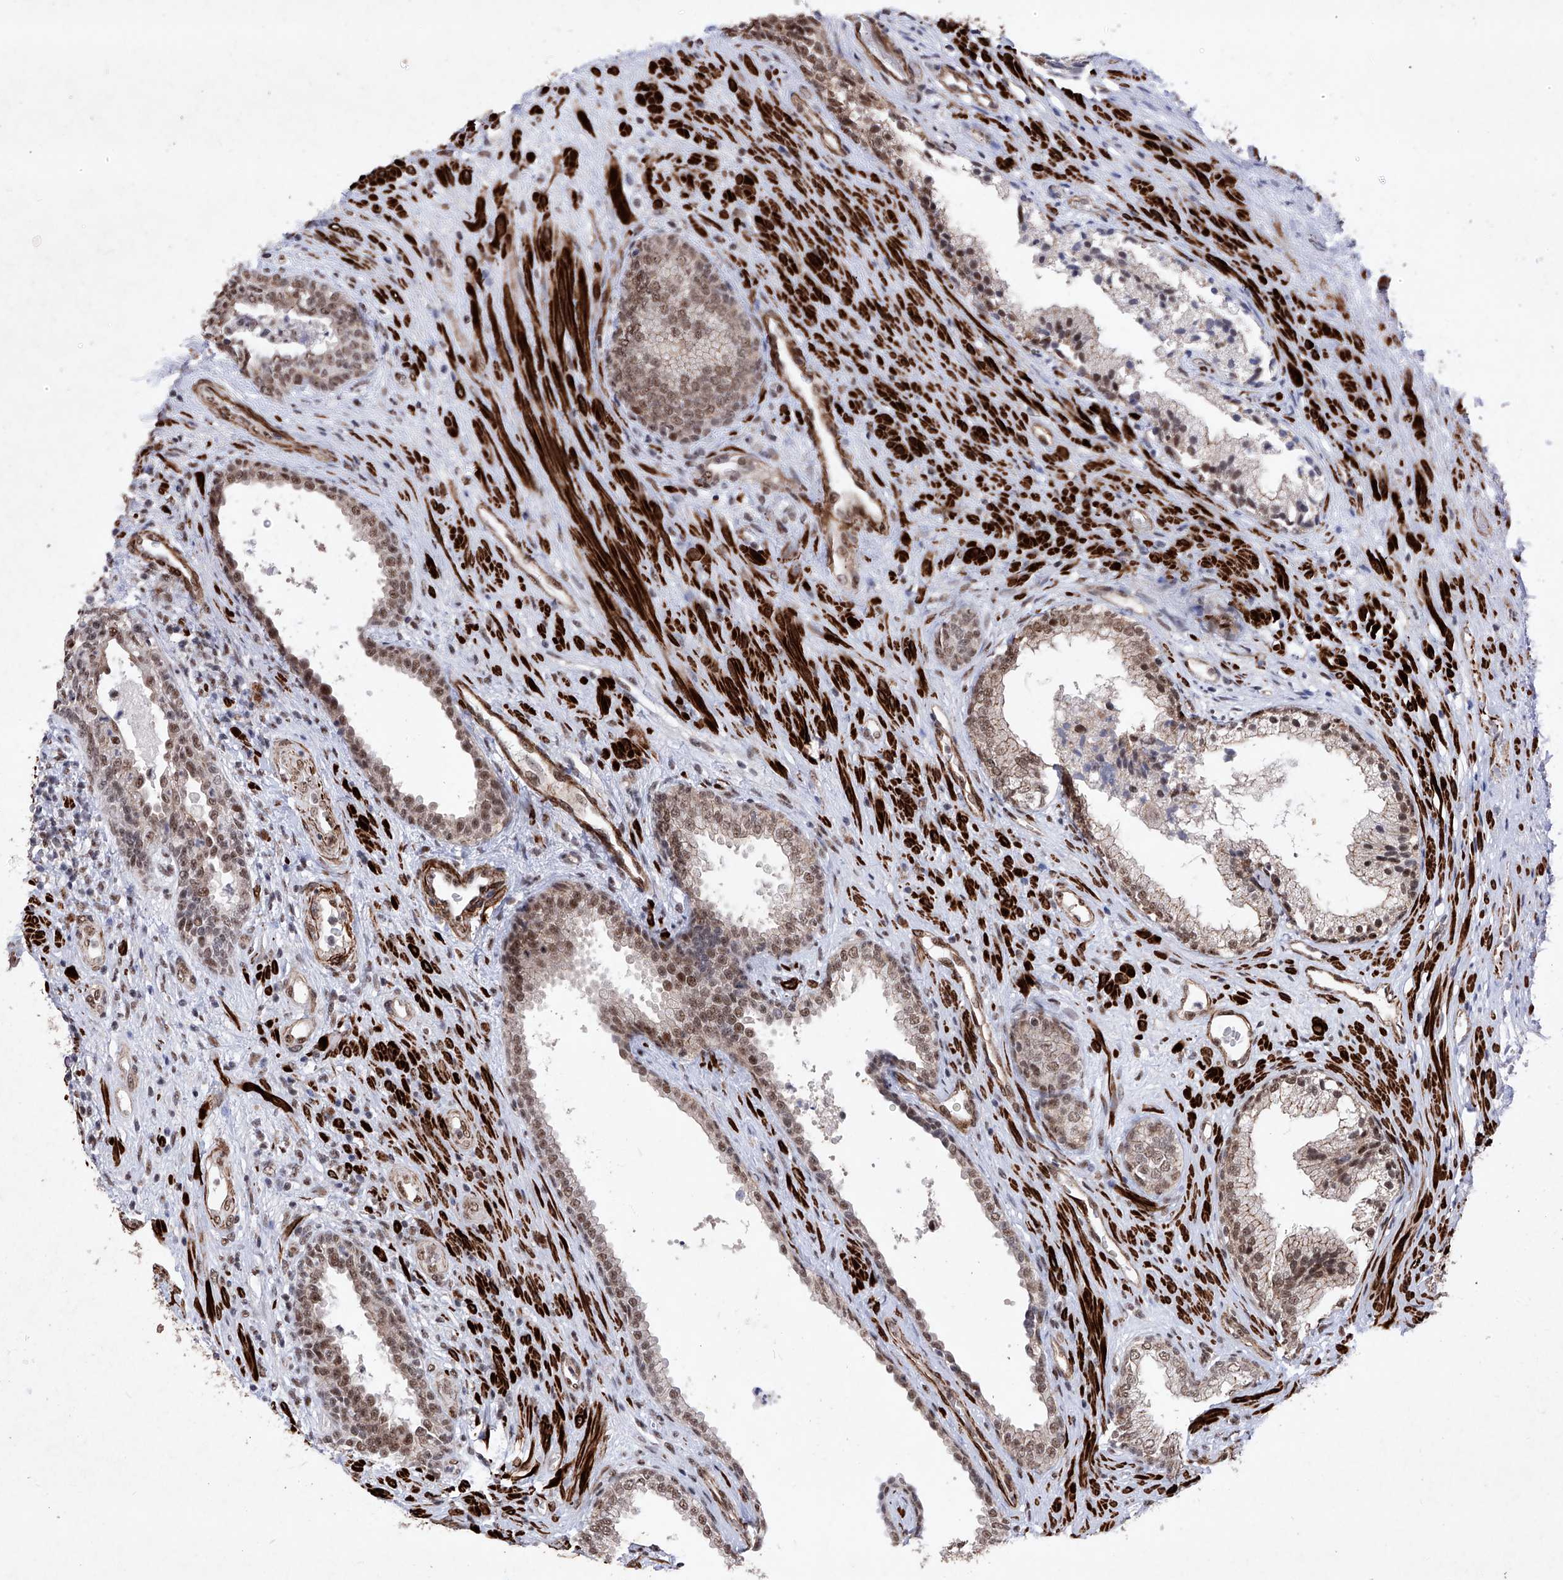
{"staining": {"intensity": "moderate", "quantity": ">75%", "location": "cytoplasmic/membranous,nuclear"}, "tissue": "prostate", "cell_type": "Glandular cells", "image_type": "normal", "snomed": [{"axis": "morphology", "description": "Normal tissue, NOS"}, {"axis": "topography", "description": "Prostate"}], "caption": "The histopathology image shows staining of benign prostate, revealing moderate cytoplasmic/membranous,nuclear protein staining (brown color) within glandular cells. The staining was performed using DAB, with brown indicating positive protein expression. Nuclei are stained blue with hematoxylin.", "gene": "NFATC4", "patient": {"sex": "male", "age": 76}}